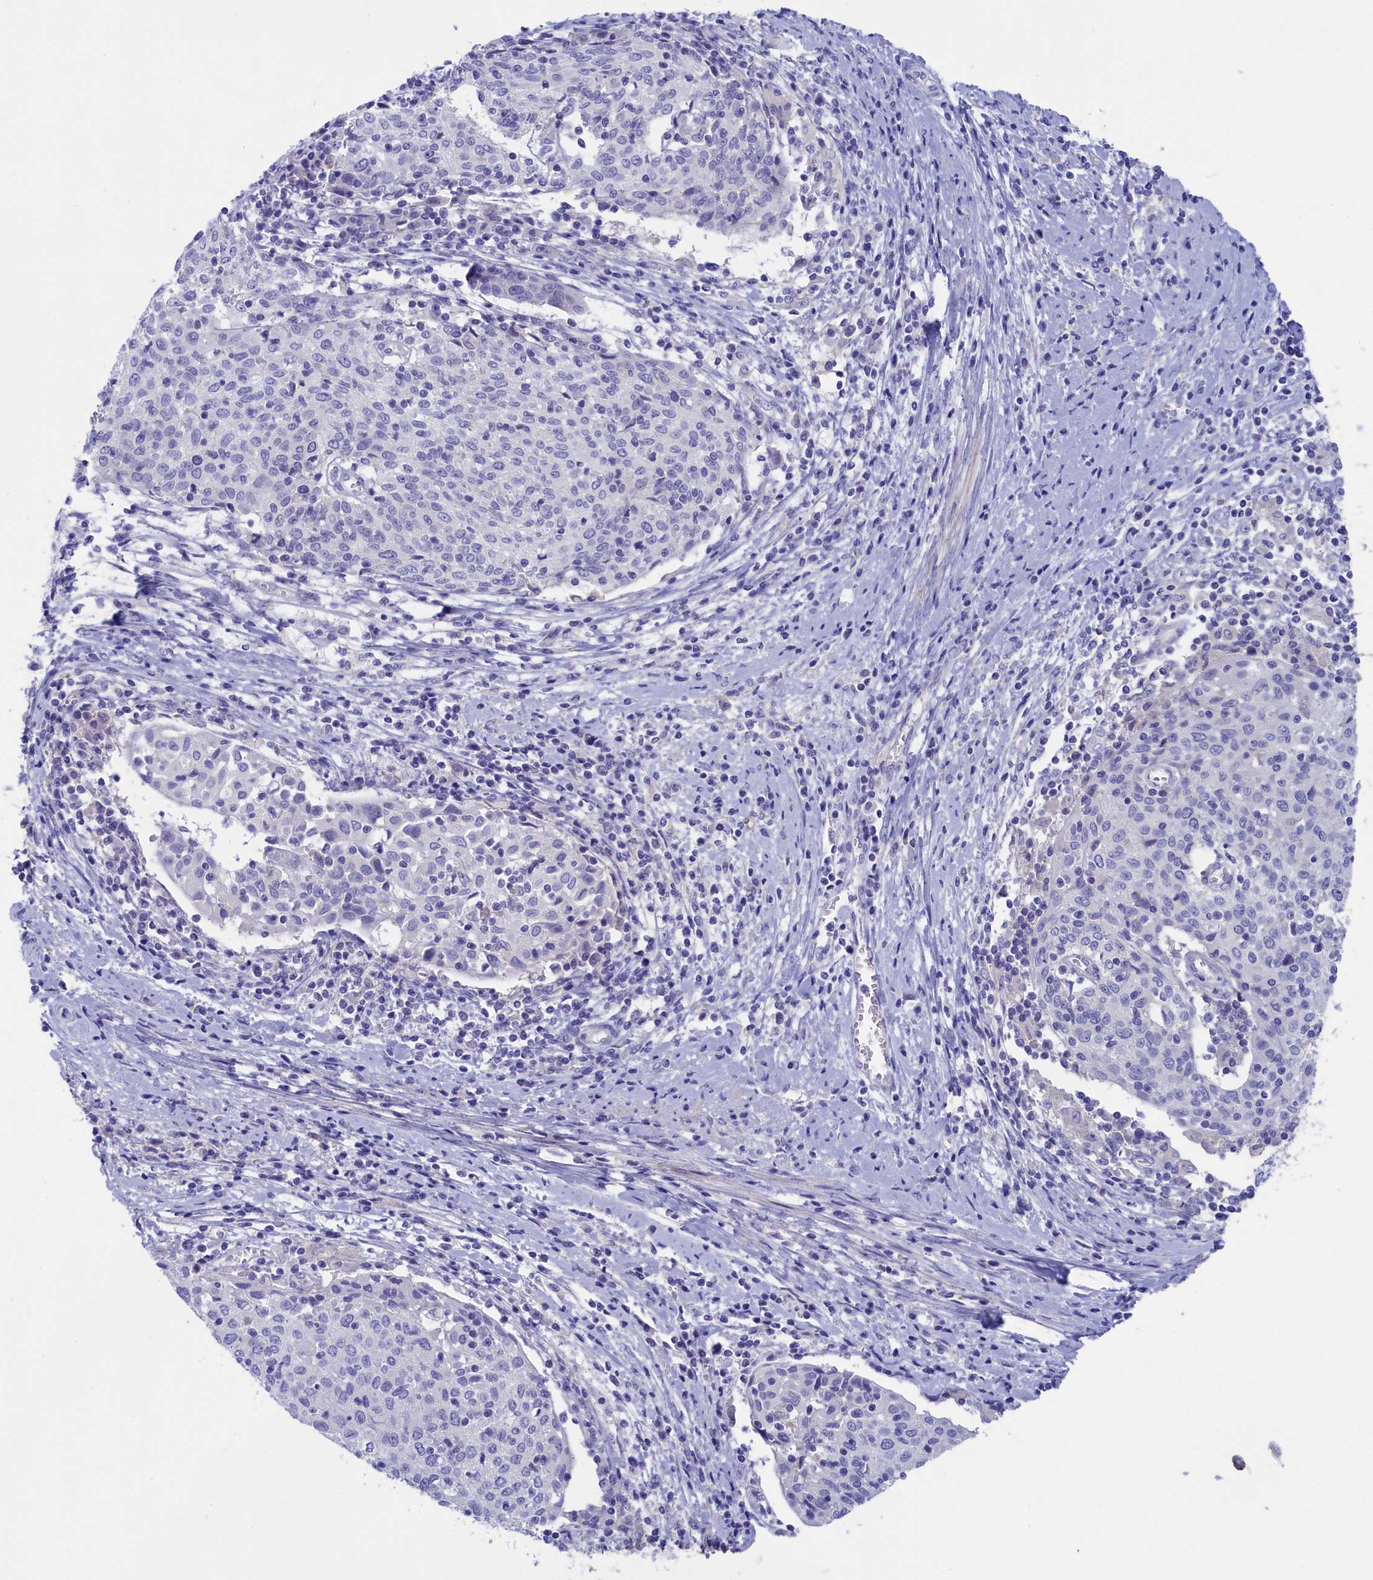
{"staining": {"intensity": "negative", "quantity": "none", "location": "none"}, "tissue": "cervical cancer", "cell_type": "Tumor cells", "image_type": "cancer", "snomed": [{"axis": "morphology", "description": "Squamous cell carcinoma, NOS"}, {"axis": "topography", "description": "Cervix"}], "caption": "The micrograph displays no staining of tumor cells in cervical squamous cell carcinoma.", "gene": "VPS35L", "patient": {"sex": "female", "age": 52}}